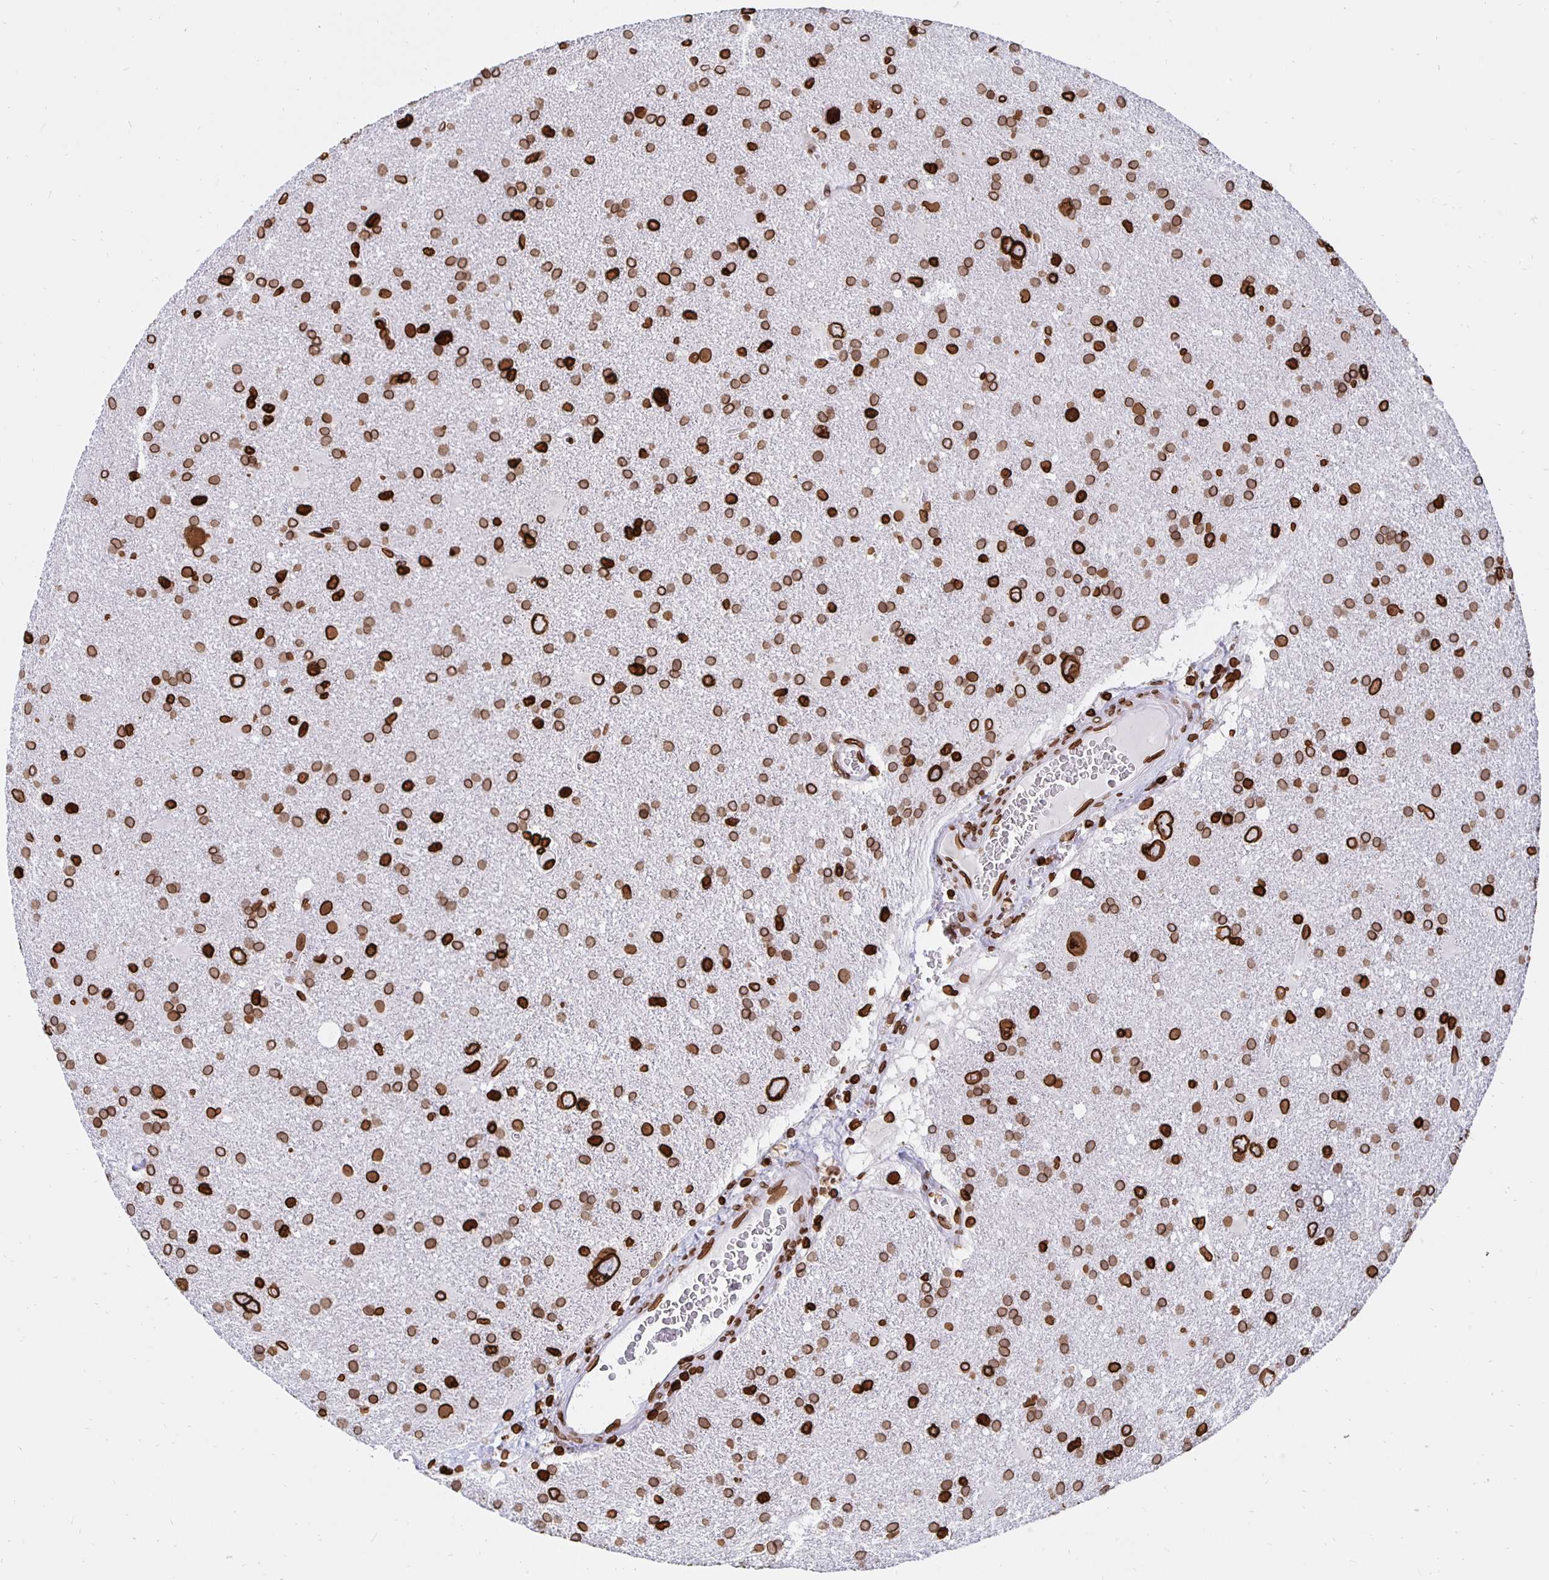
{"staining": {"intensity": "strong", "quantity": ">75%", "location": "cytoplasmic/membranous,nuclear"}, "tissue": "glioma", "cell_type": "Tumor cells", "image_type": "cancer", "snomed": [{"axis": "morphology", "description": "Glioma, malignant, Low grade"}, {"axis": "topography", "description": "Brain"}], "caption": "Tumor cells show high levels of strong cytoplasmic/membranous and nuclear positivity in approximately >75% of cells in low-grade glioma (malignant). (DAB IHC with brightfield microscopy, high magnification).", "gene": "LMNB1", "patient": {"sex": "male", "age": 66}}